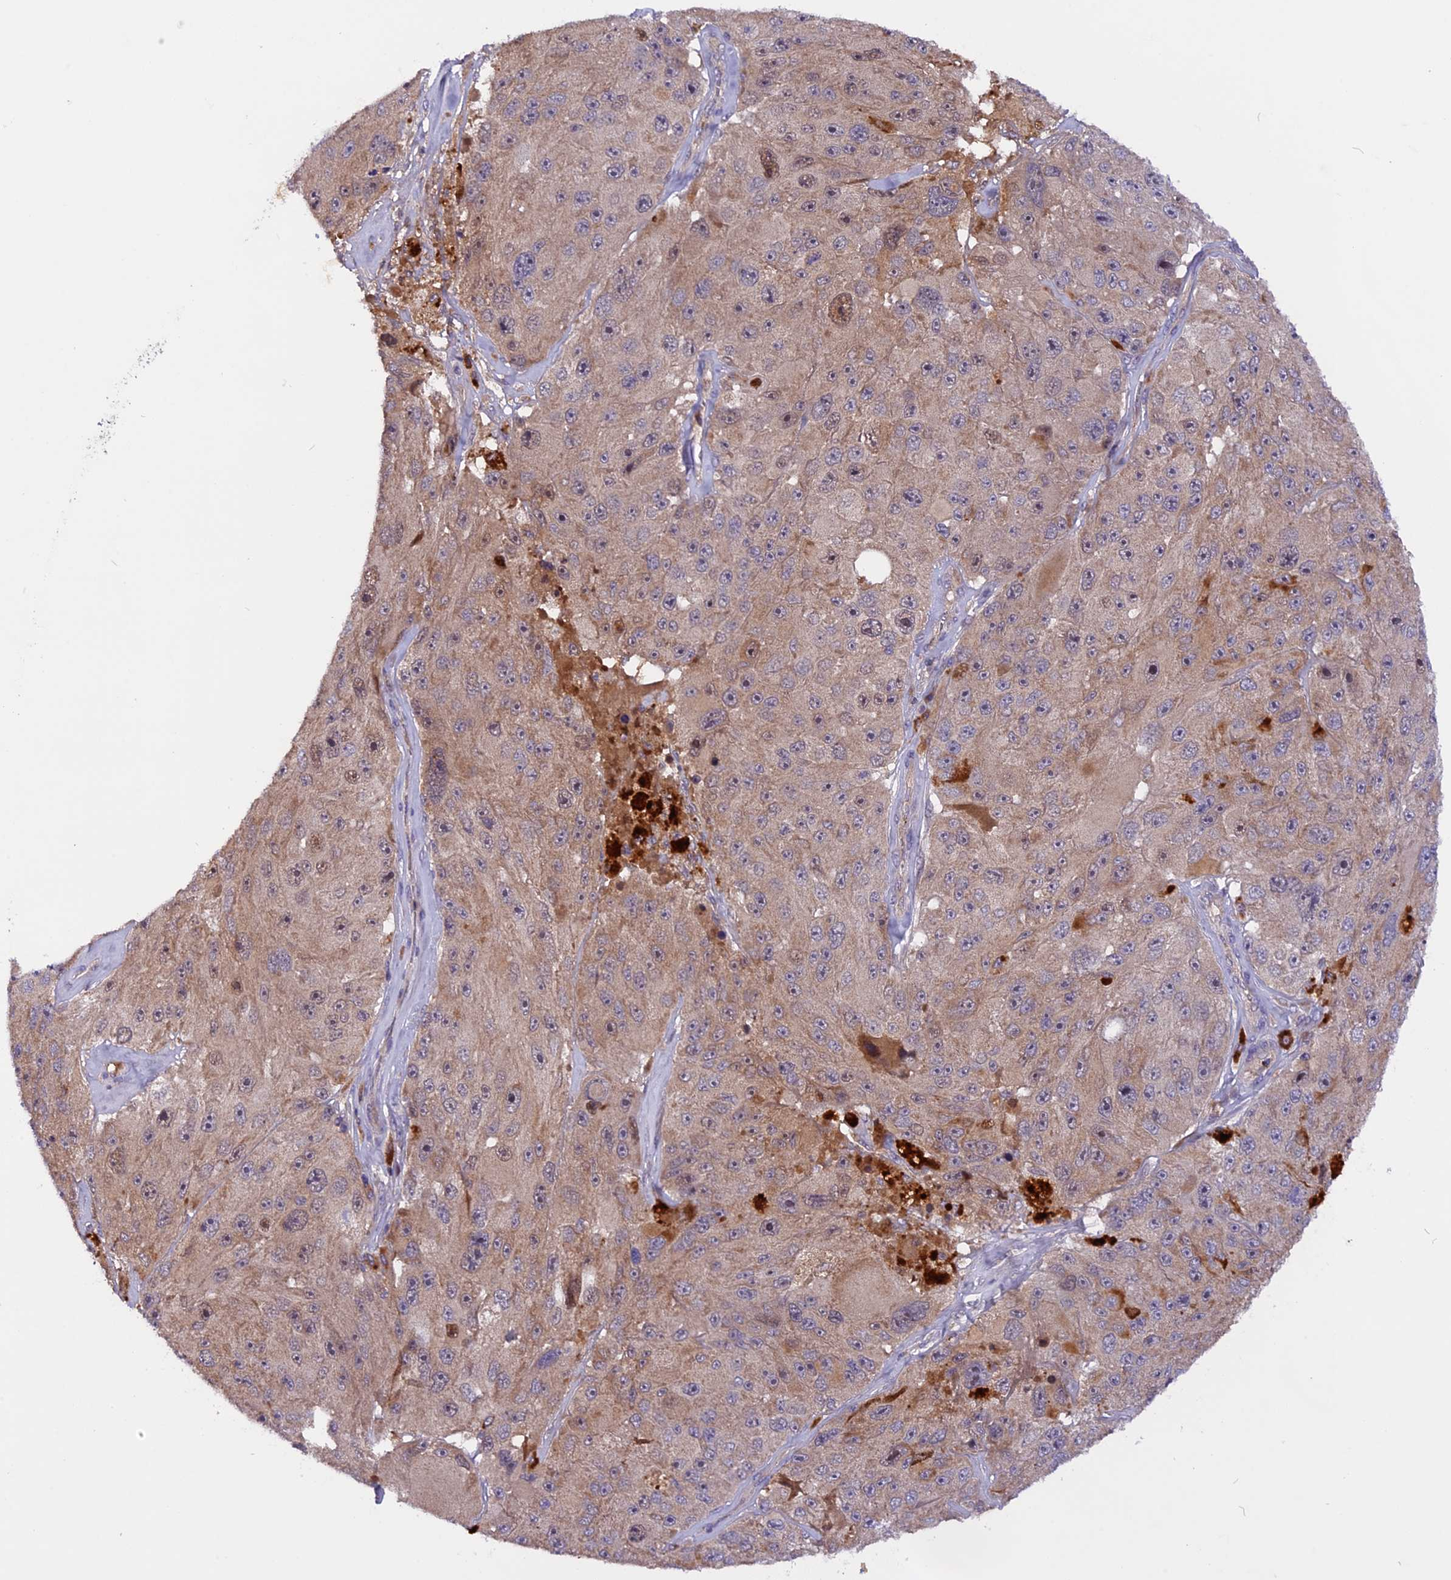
{"staining": {"intensity": "moderate", "quantity": "<25%", "location": "cytoplasmic/membranous"}, "tissue": "melanoma", "cell_type": "Tumor cells", "image_type": "cancer", "snomed": [{"axis": "morphology", "description": "Malignant melanoma, Metastatic site"}, {"axis": "topography", "description": "Lymph node"}], "caption": "A brown stain shows moderate cytoplasmic/membranous expression of a protein in human malignant melanoma (metastatic site) tumor cells.", "gene": "MARK4", "patient": {"sex": "male", "age": 62}}